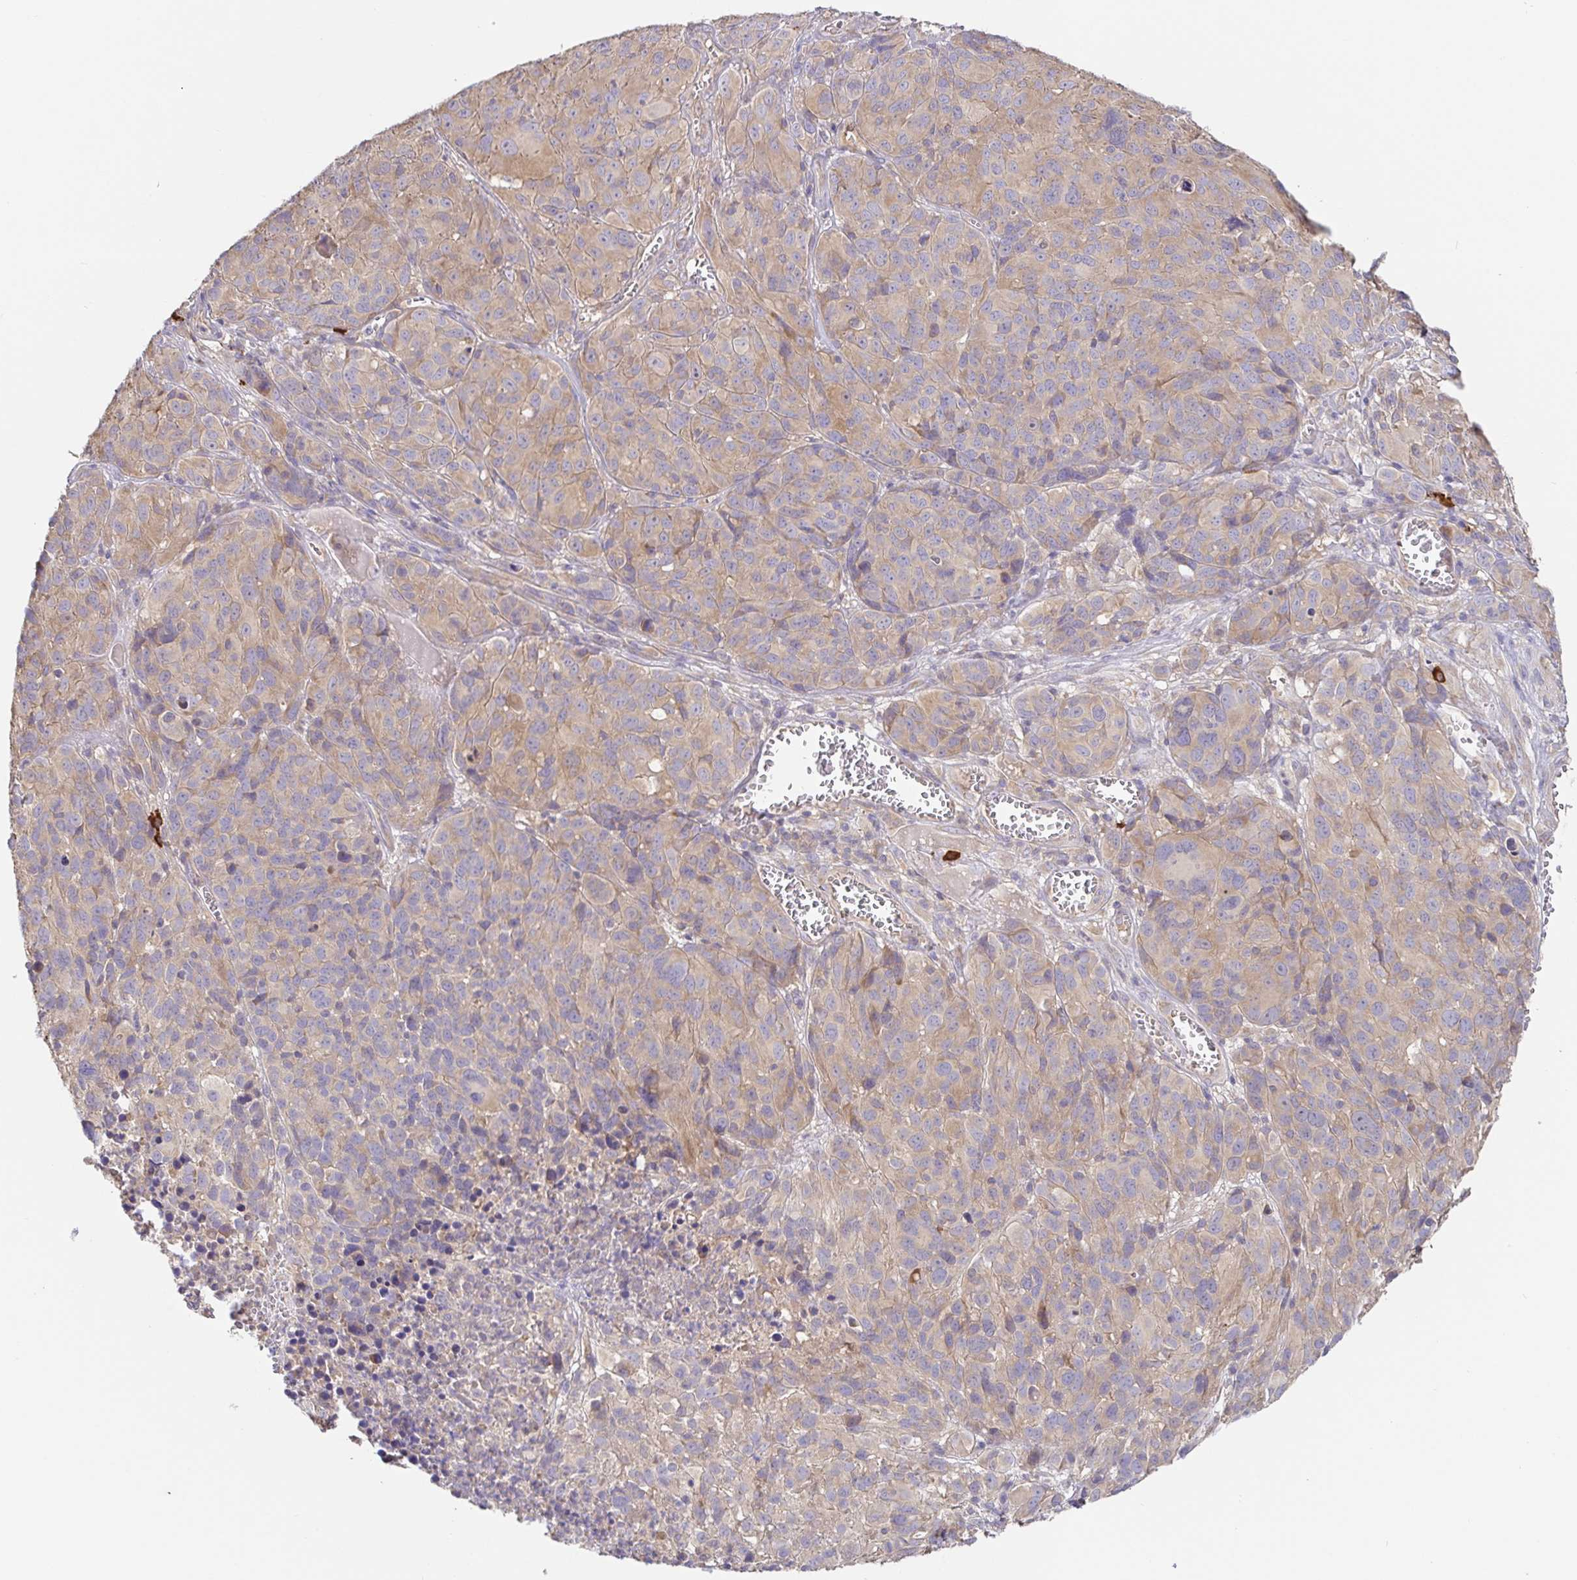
{"staining": {"intensity": "weak", "quantity": "25%-75%", "location": "cytoplasmic/membranous"}, "tissue": "melanoma", "cell_type": "Tumor cells", "image_type": "cancer", "snomed": [{"axis": "morphology", "description": "Malignant melanoma, NOS"}, {"axis": "topography", "description": "Skin"}], "caption": "There is low levels of weak cytoplasmic/membranous expression in tumor cells of malignant melanoma, as demonstrated by immunohistochemical staining (brown color).", "gene": "HAGH", "patient": {"sex": "male", "age": 51}}